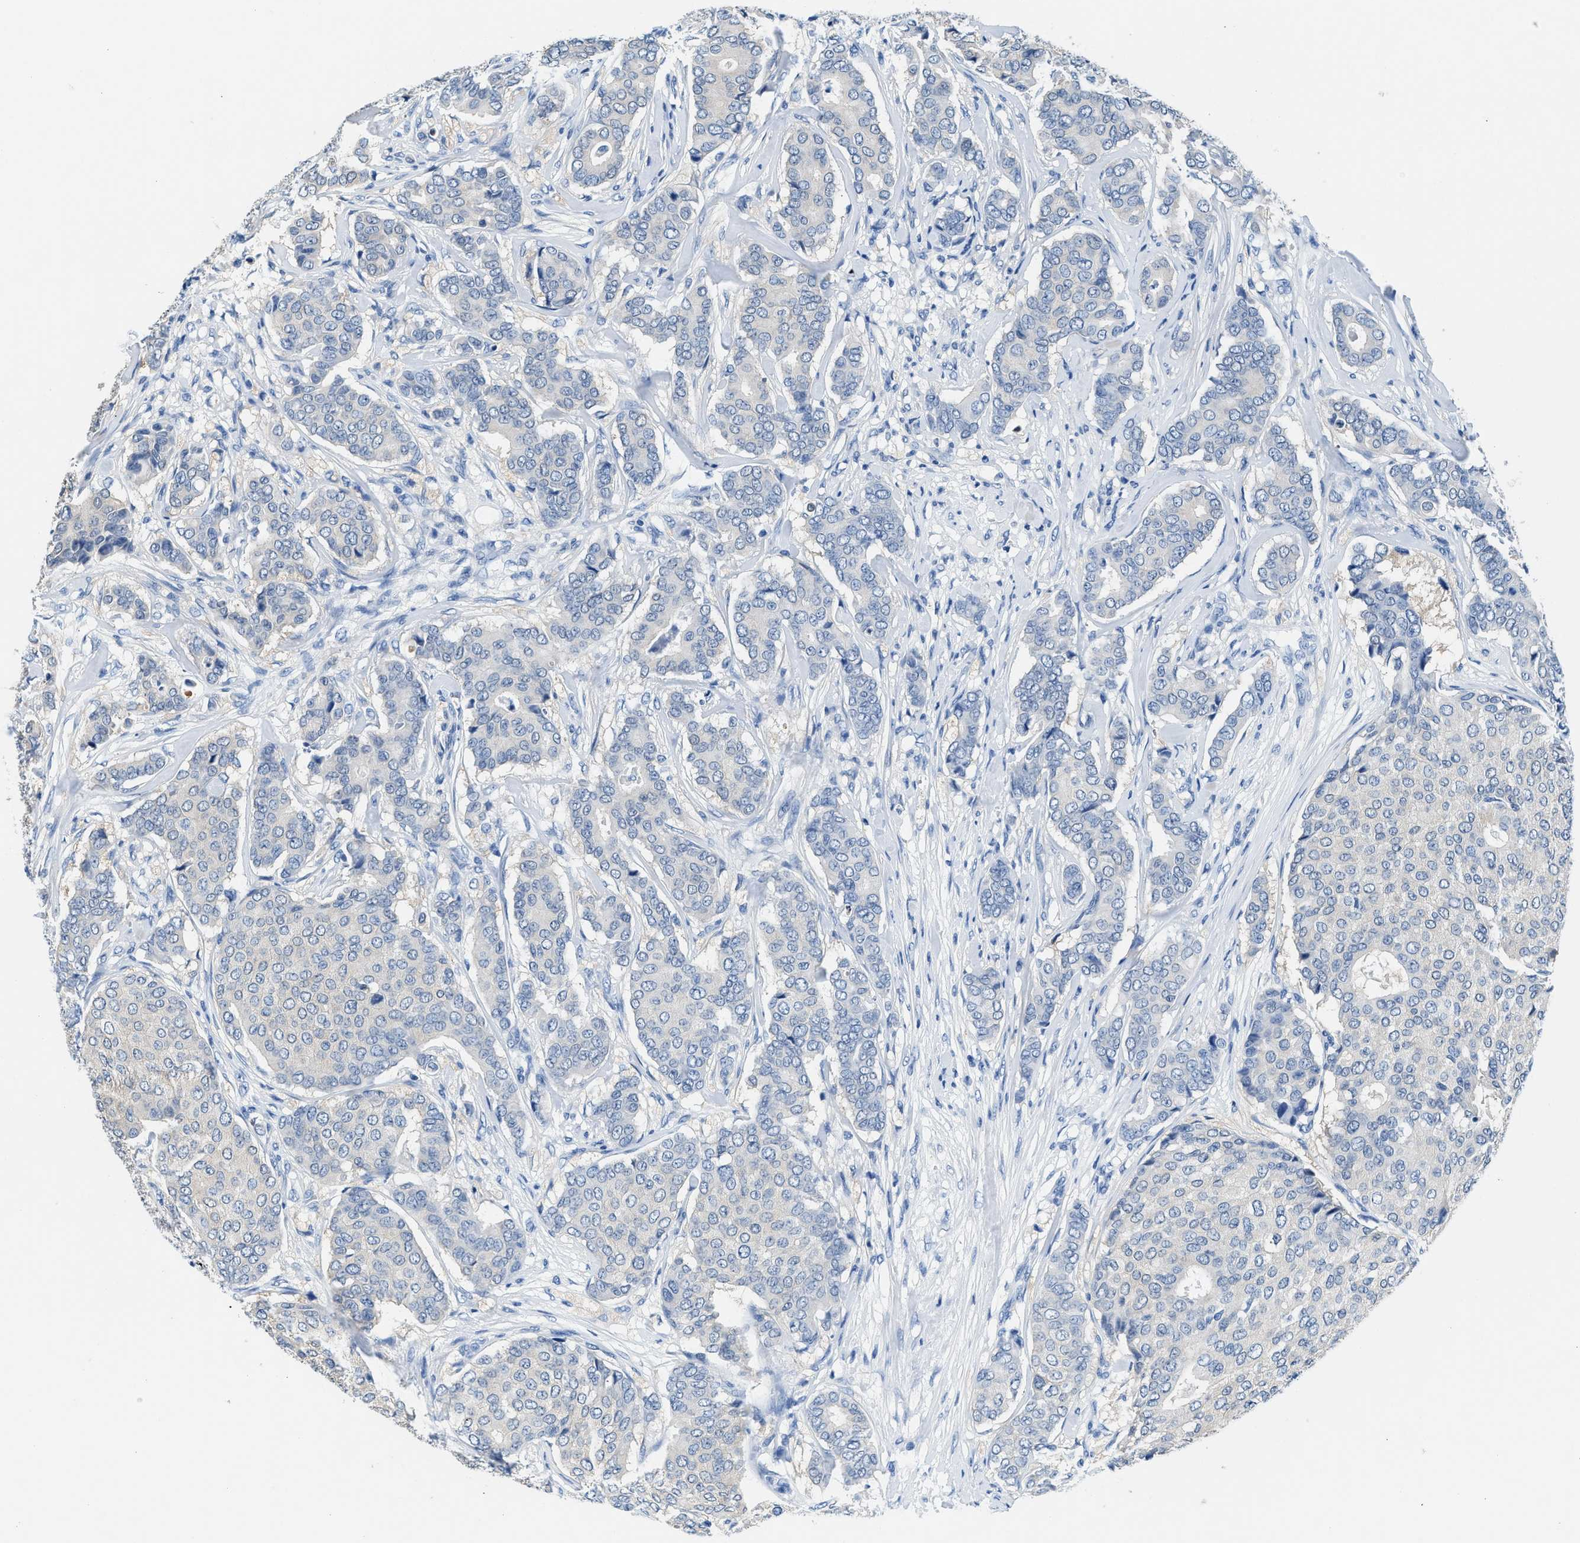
{"staining": {"intensity": "negative", "quantity": "none", "location": "none"}, "tissue": "breast cancer", "cell_type": "Tumor cells", "image_type": "cancer", "snomed": [{"axis": "morphology", "description": "Duct carcinoma"}, {"axis": "topography", "description": "Breast"}], "caption": "A photomicrograph of human breast cancer is negative for staining in tumor cells. Brightfield microscopy of immunohistochemistry (IHC) stained with DAB (brown) and hematoxylin (blue), captured at high magnification.", "gene": "FADS6", "patient": {"sex": "female", "age": 75}}